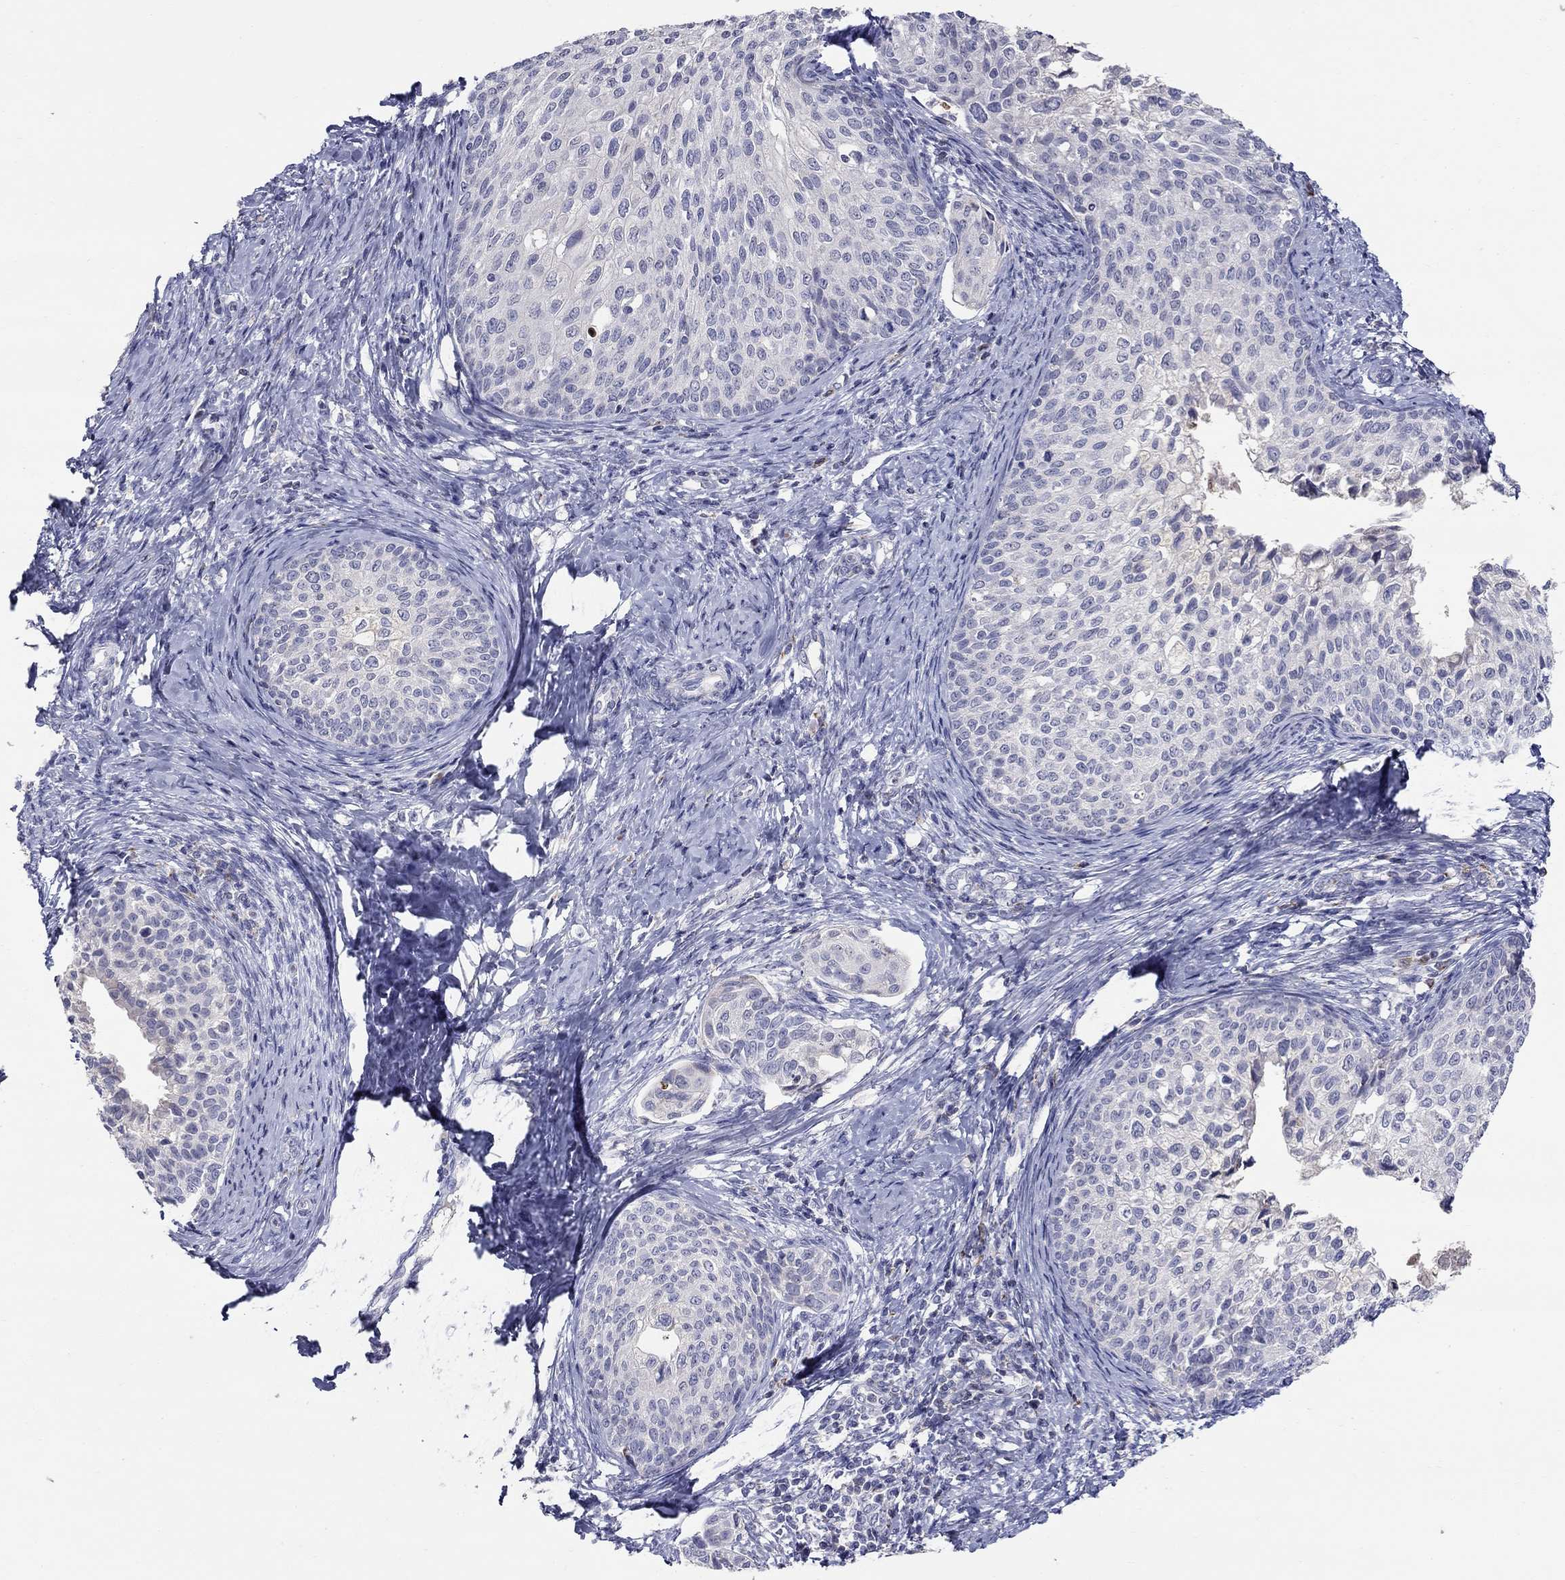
{"staining": {"intensity": "negative", "quantity": "none", "location": "none"}, "tissue": "cervical cancer", "cell_type": "Tumor cells", "image_type": "cancer", "snomed": [{"axis": "morphology", "description": "Squamous cell carcinoma, NOS"}, {"axis": "topography", "description": "Cervix"}], "caption": "Immunohistochemistry (IHC) histopathology image of human squamous cell carcinoma (cervical) stained for a protein (brown), which exhibits no positivity in tumor cells.", "gene": "HMX2", "patient": {"sex": "female", "age": 51}}